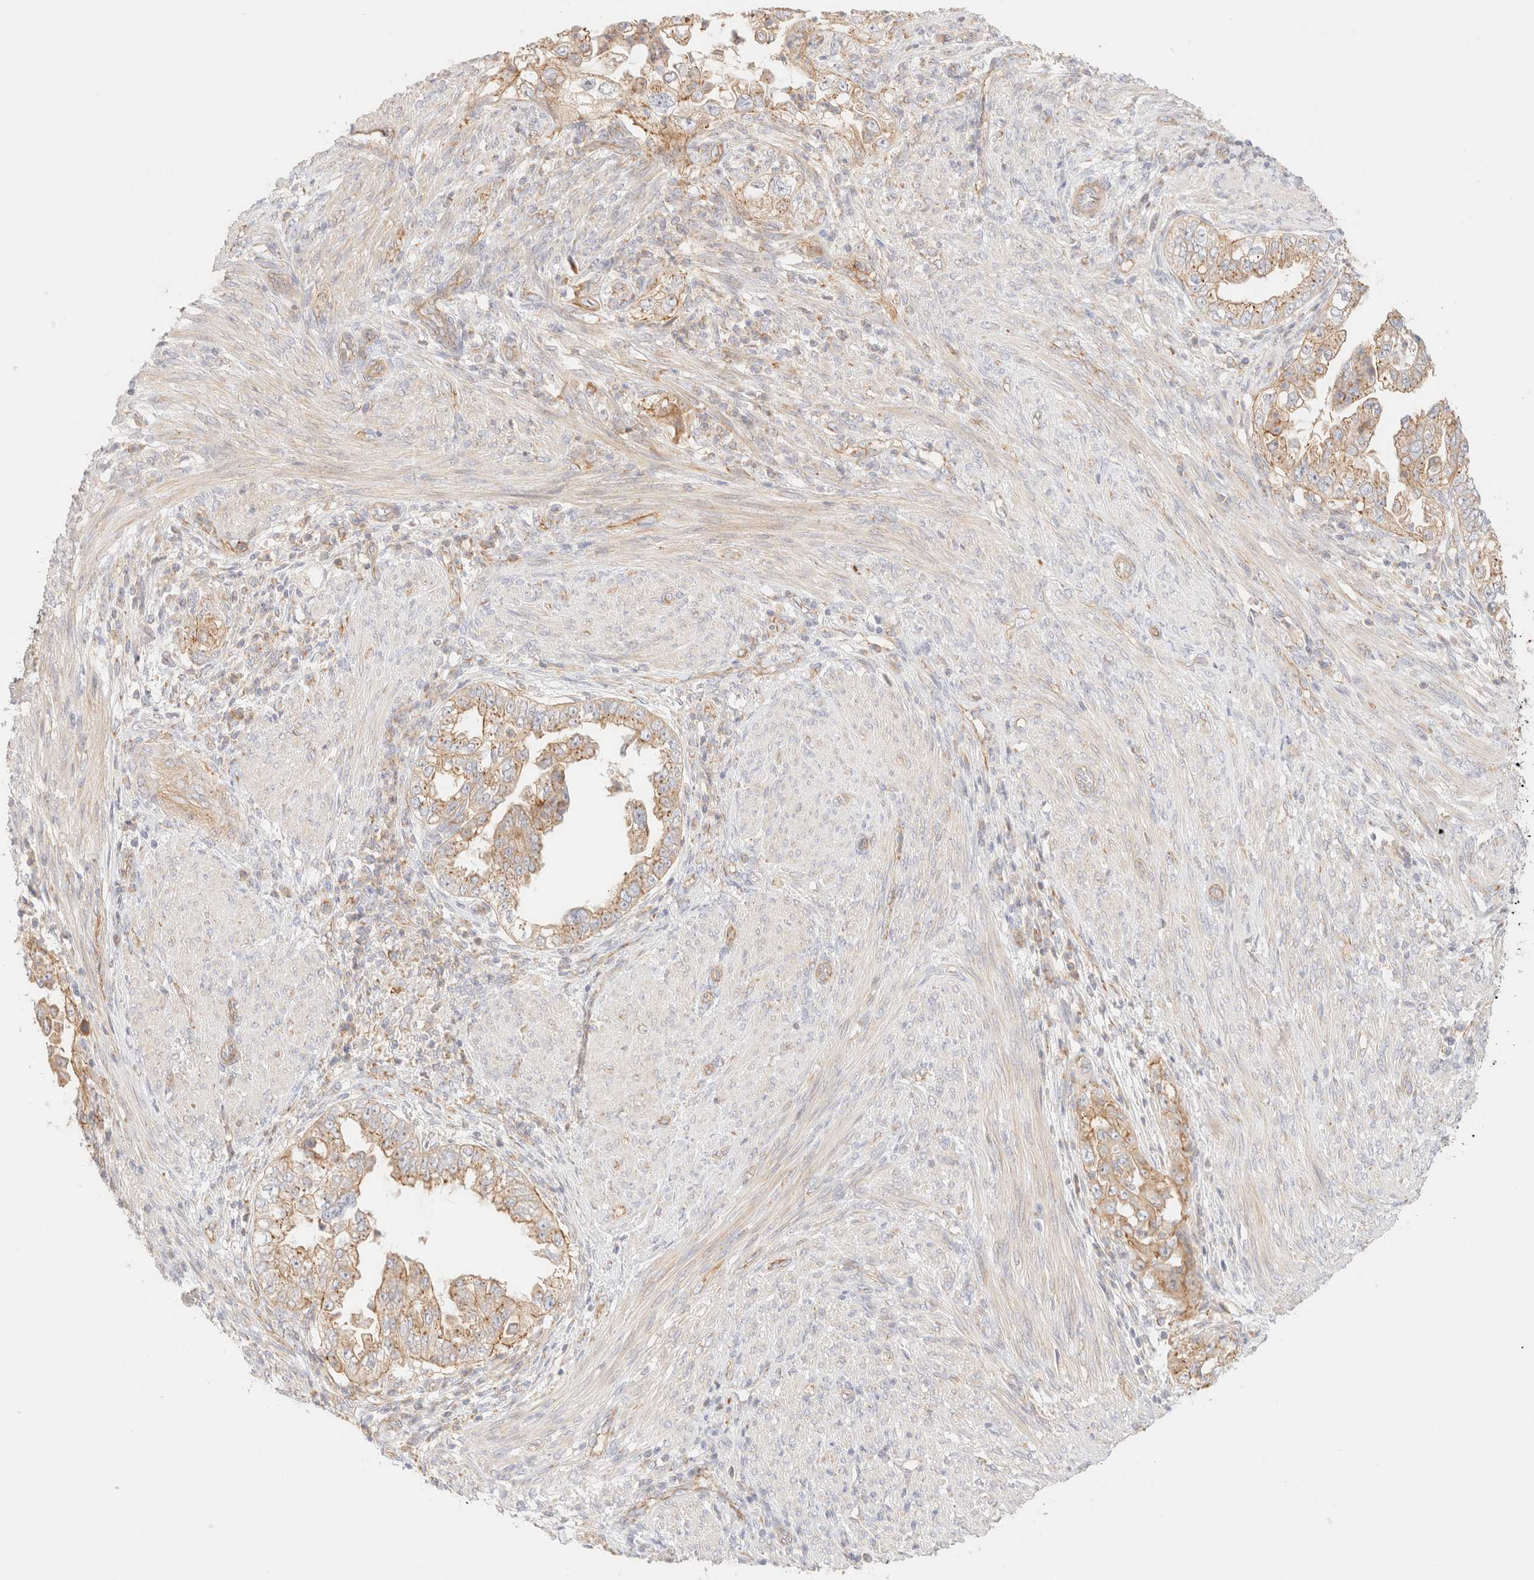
{"staining": {"intensity": "moderate", "quantity": ">75%", "location": "cytoplasmic/membranous"}, "tissue": "endometrial cancer", "cell_type": "Tumor cells", "image_type": "cancer", "snomed": [{"axis": "morphology", "description": "Adenocarcinoma, NOS"}, {"axis": "topography", "description": "Endometrium"}], "caption": "The immunohistochemical stain shows moderate cytoplasmic/membranous positivity in tumor cells of adenocarcinoma (endometrial) tissue. (brown staining indicates protein expression, while blue staining denotes nuclei).", "gene": "MYO10", "patient": {"sex": "female", "age": 85}}